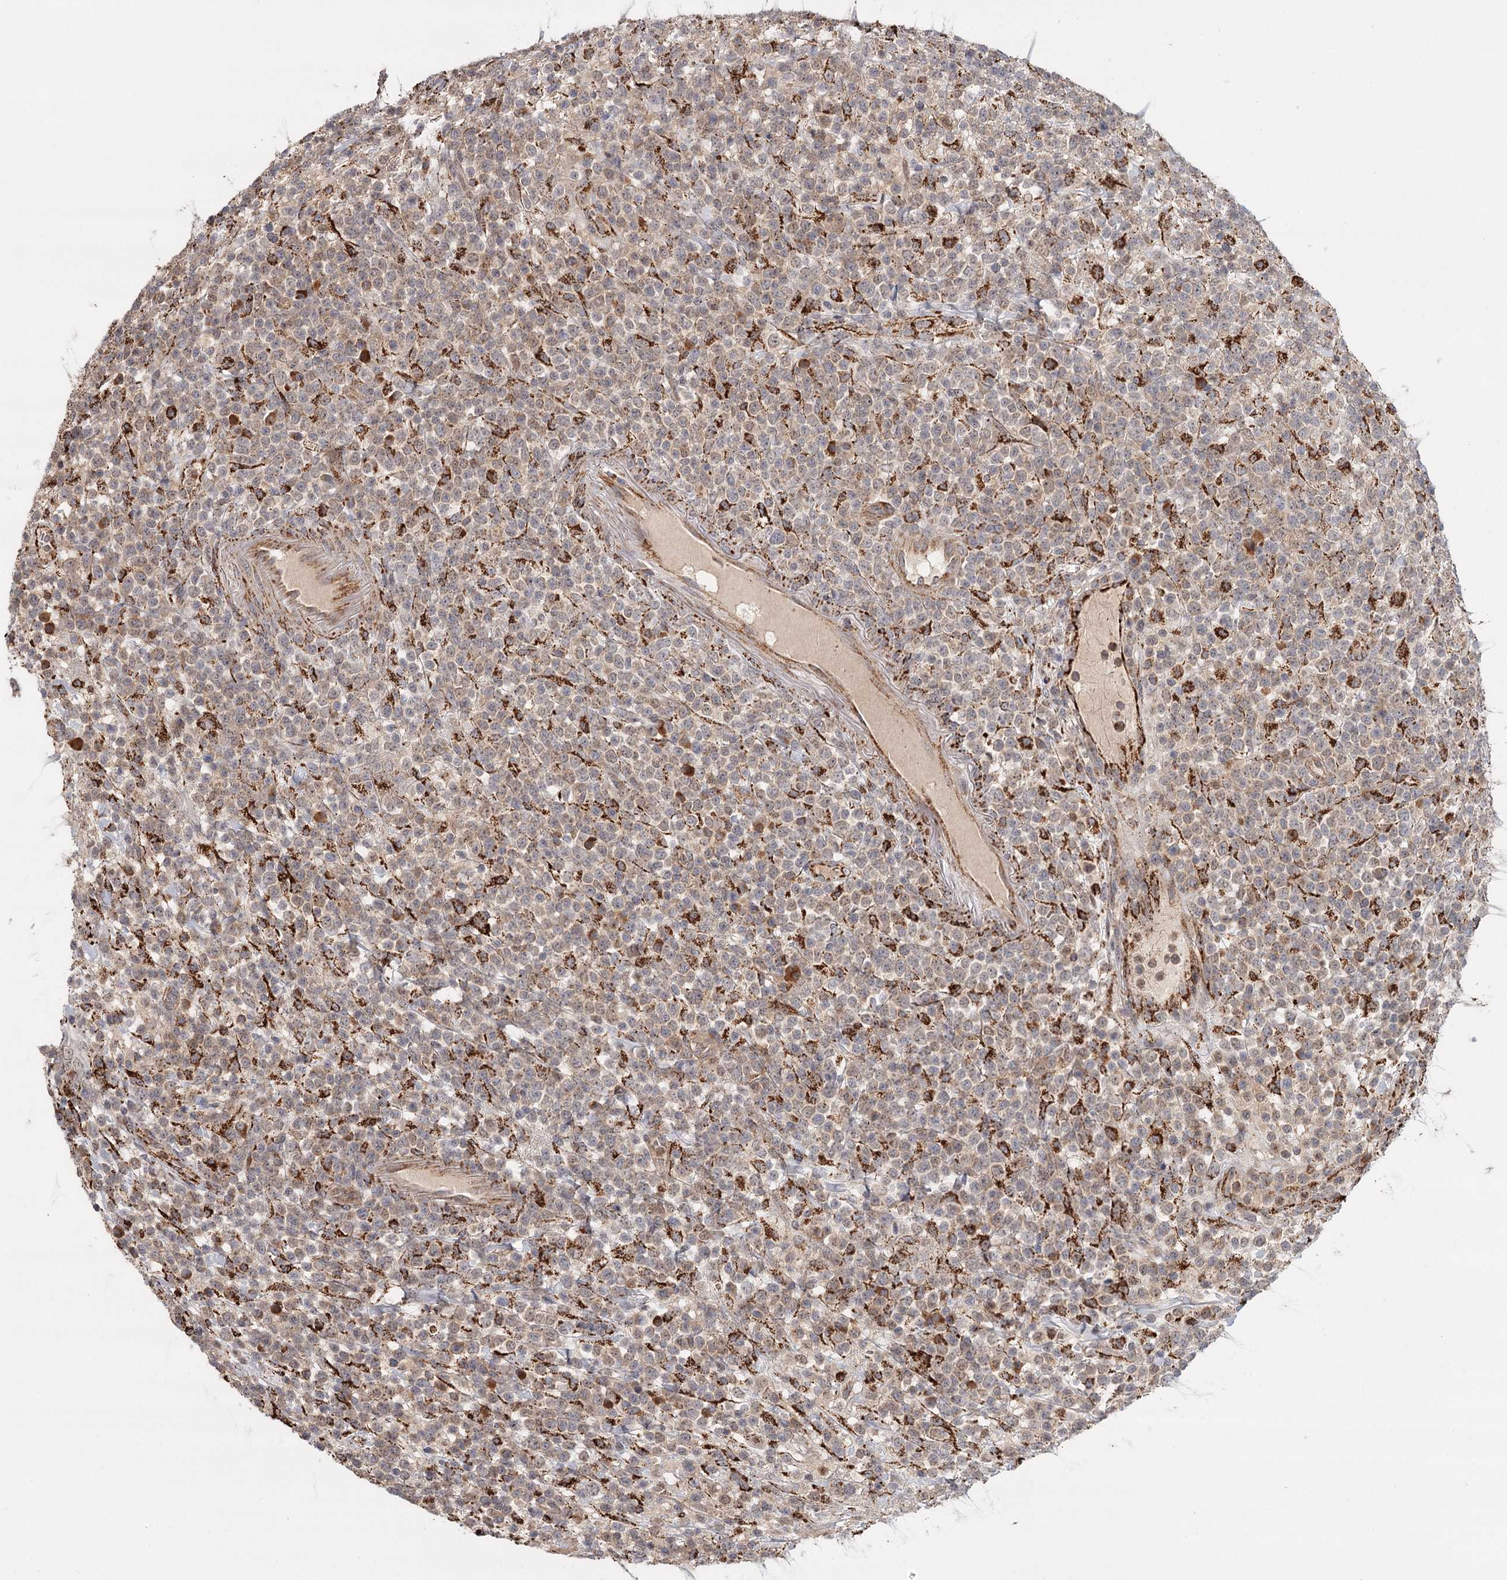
{"staining": {"intensity": "strong", "quantity": "<25%", "location": "cytoplasmic/membranous"}, "tissue": "lymphoma", "cell_type": "Tumor cells", "image_type": "cancer", "snomed": [{"axis": "morphology", "description": "Malignant lymphoma, non-Hodgkin's type, High grade"}, {"axis": "topography", "description": "Colon"}], "caption": "Strong cytoplasmic/membranous protein staining is appreciated in about <25% of tumor cells in malignant lymphoma, non-Hodgkin's type (high-grade).", "gene": "CDC123", "patient": {"sex": "female", "age": 53}}